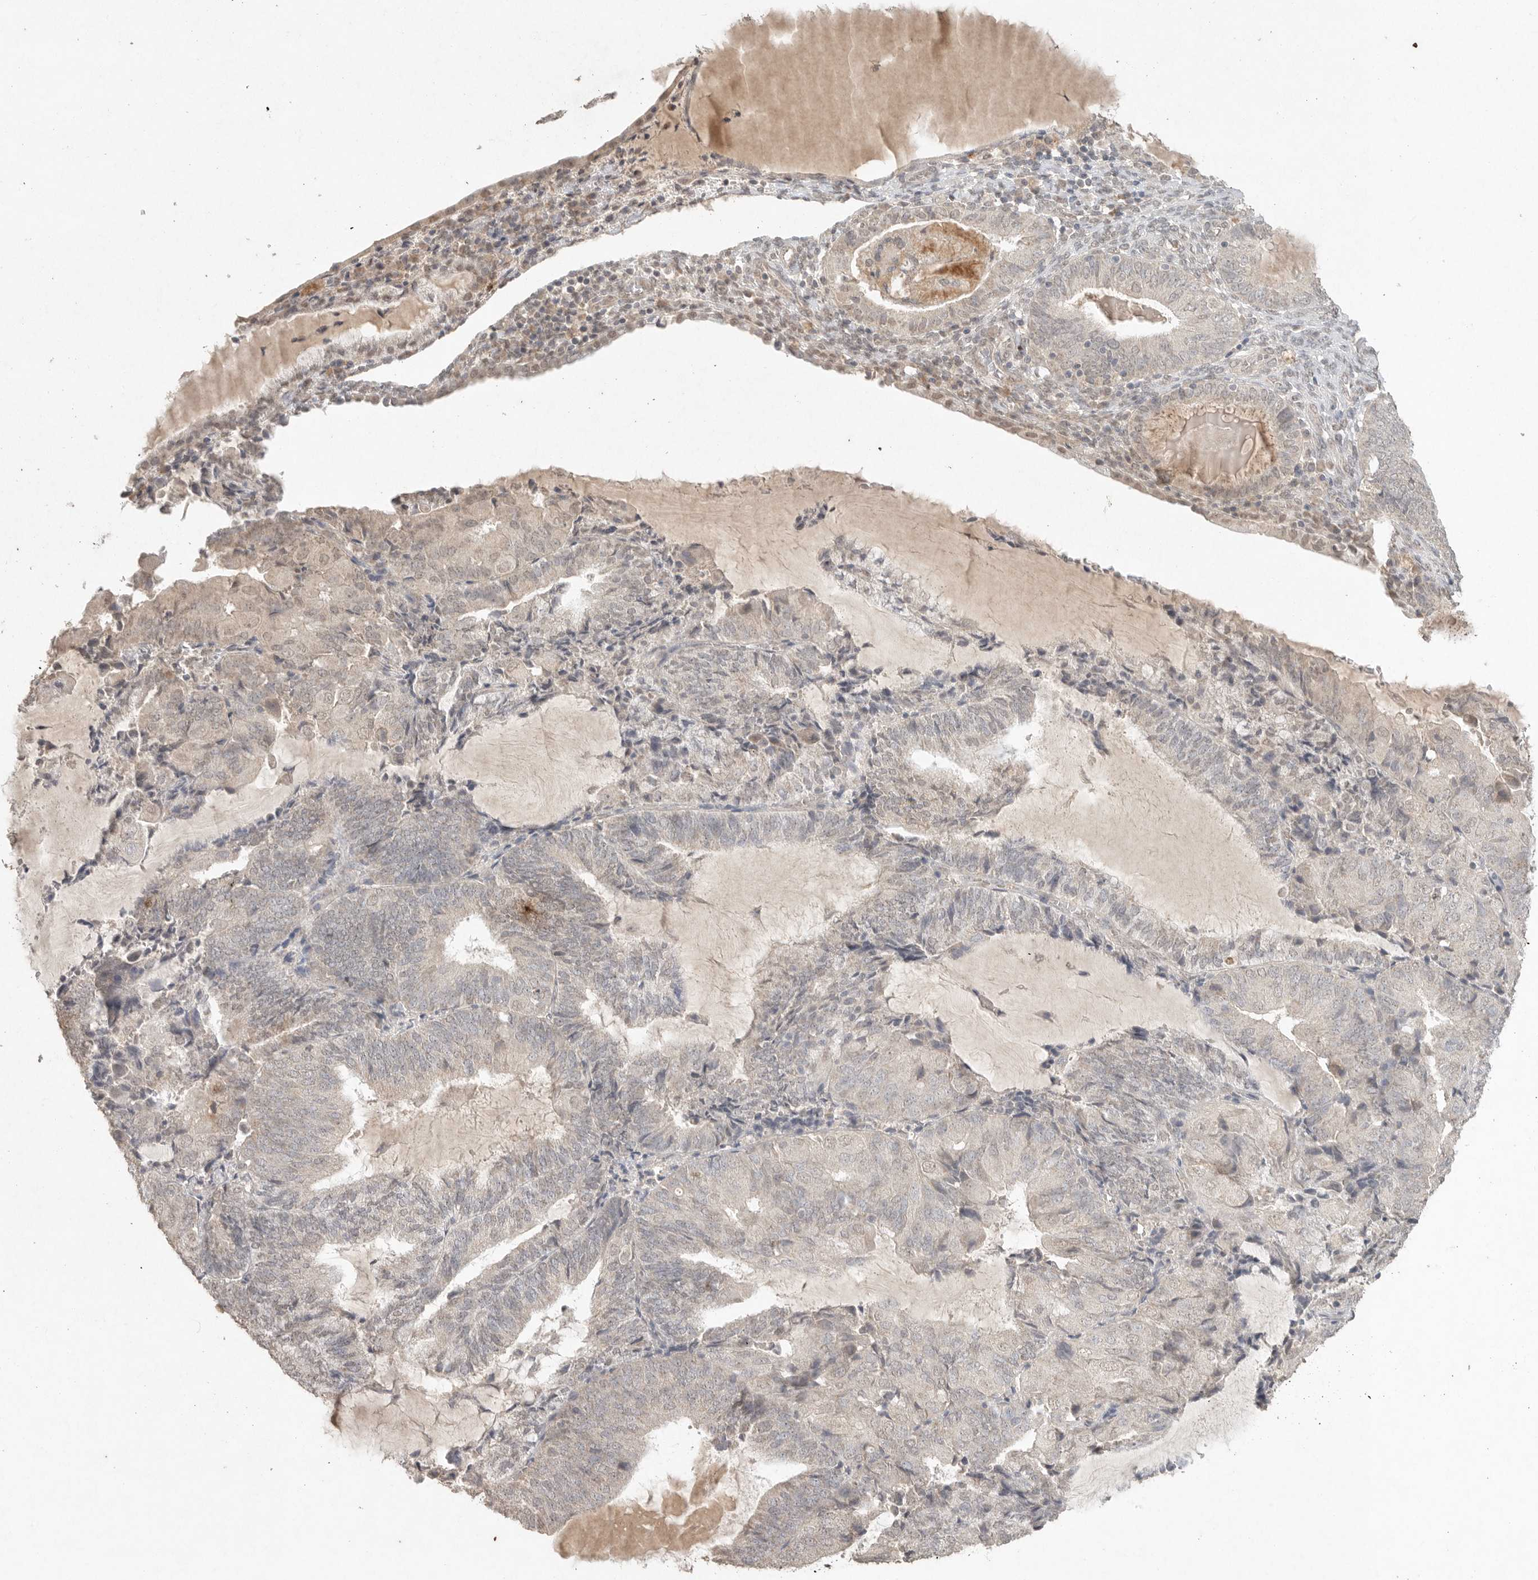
{"staining": {"intensity": "negative", "quantity": "none", "location": "none"}, "tissue": "endometrial cancer", "cell_type": "Tumor cells", "image_type": "cancer", "snomed": [{"axis": "morphology", "description": "Adenocarcinoma, NOS"}, {"axis": "topography", "description": "Endometrium"}], "caption": "This is an IHC photomicrograph of endometrial adenocarcinoma. There is no positivity in tumor cells.", "gene": "KLK5", "patient": {"sex": "female", "age": 81}}